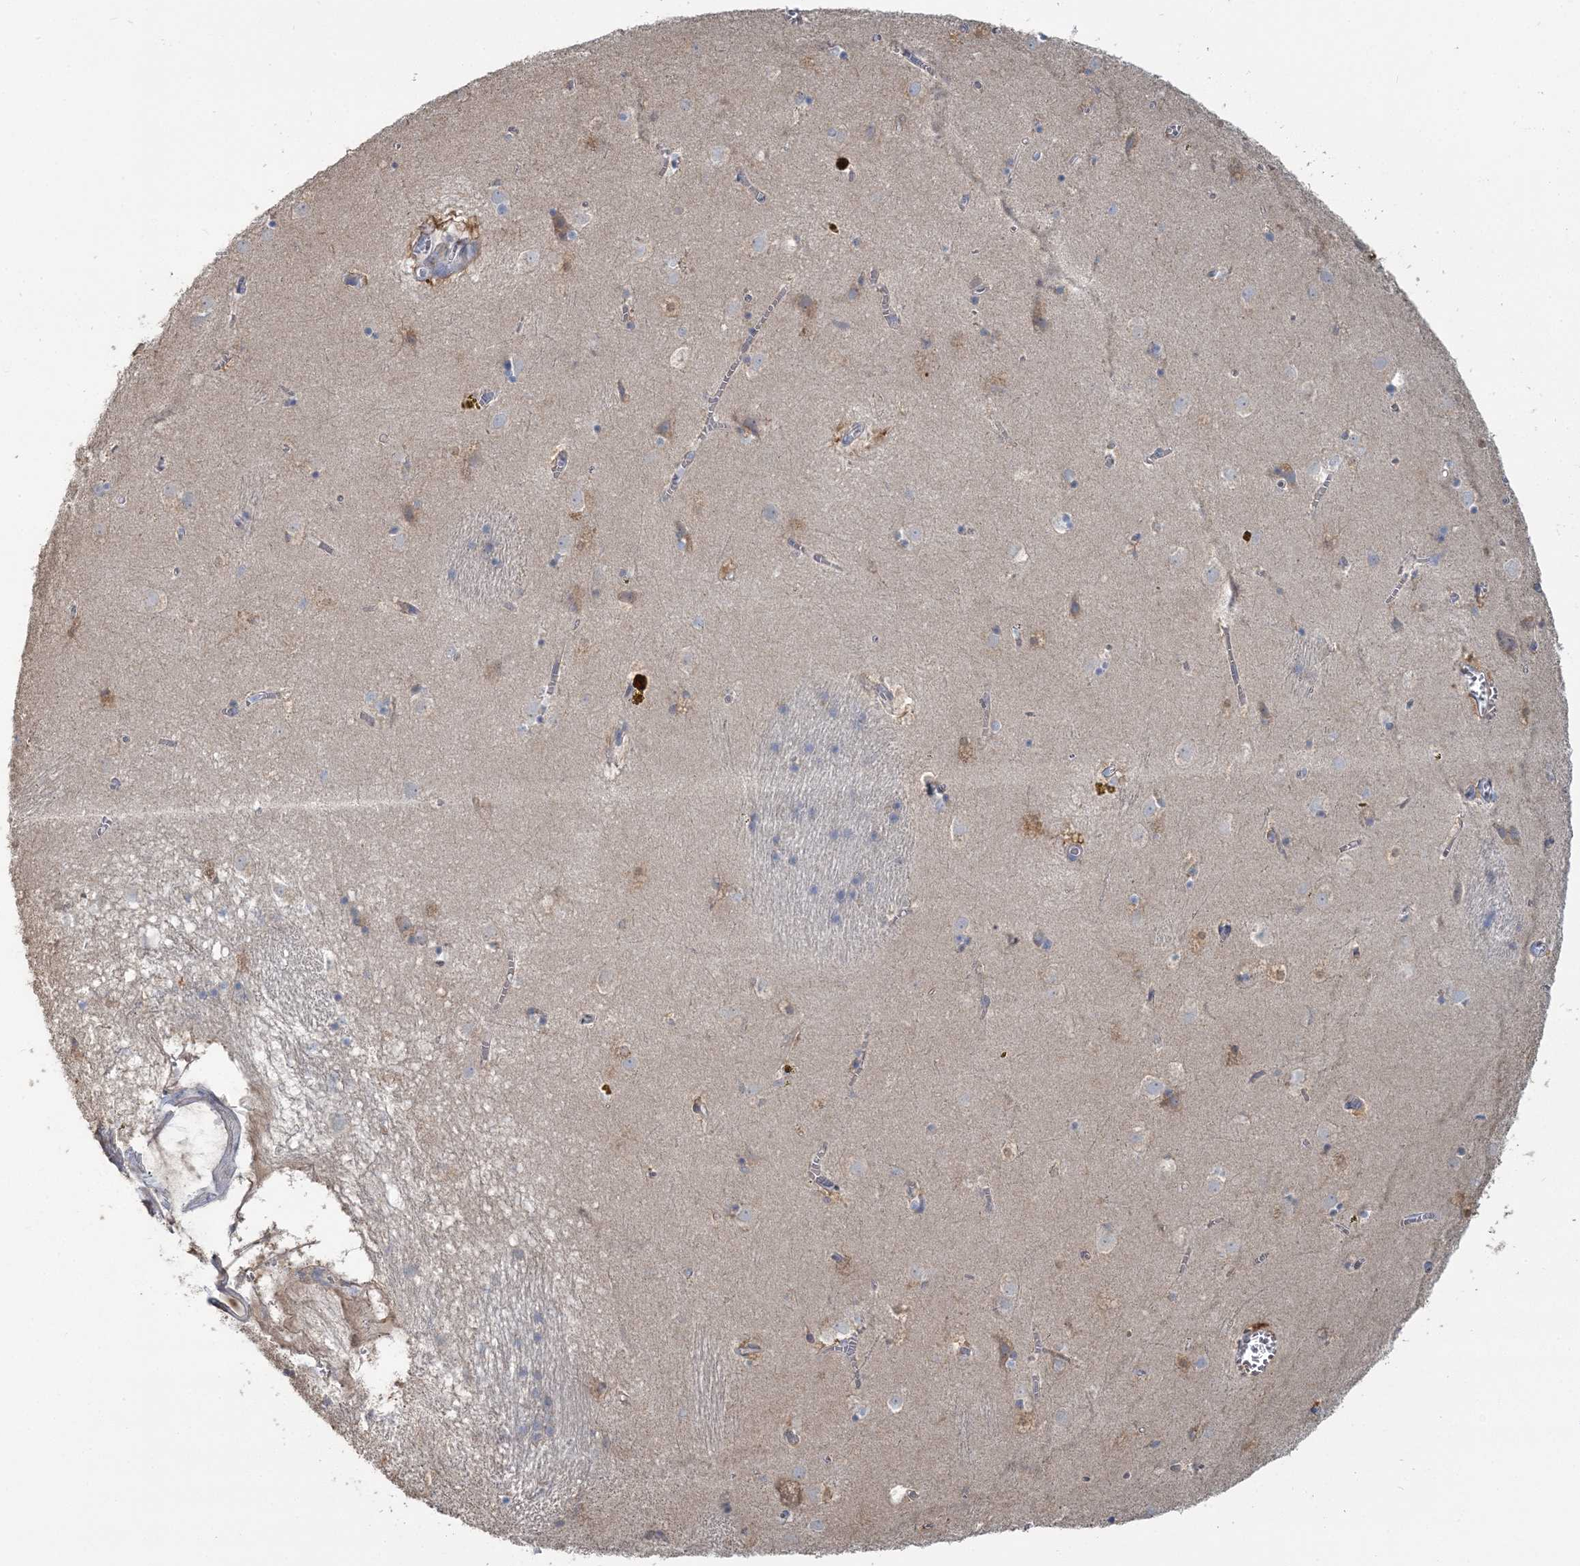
{"staining": {"intensity": "weak", "quantity": "<25%", "location": "cytoplasmic/membranous"}, "tissue": "caudate", "cell_type": "Glial cells", "image_type": "normal", "snomed": [{"axis": "morphology", "description": "Normal tissue, NOS"}, {"axis": "topography", "description": "Lateral ventricle wall"}], "caption": "Human caudate stained for a protein using IHC displays no expression in glial cells.", "gene": "CMBL", "patient": {"sex": "male", "age": 70}}